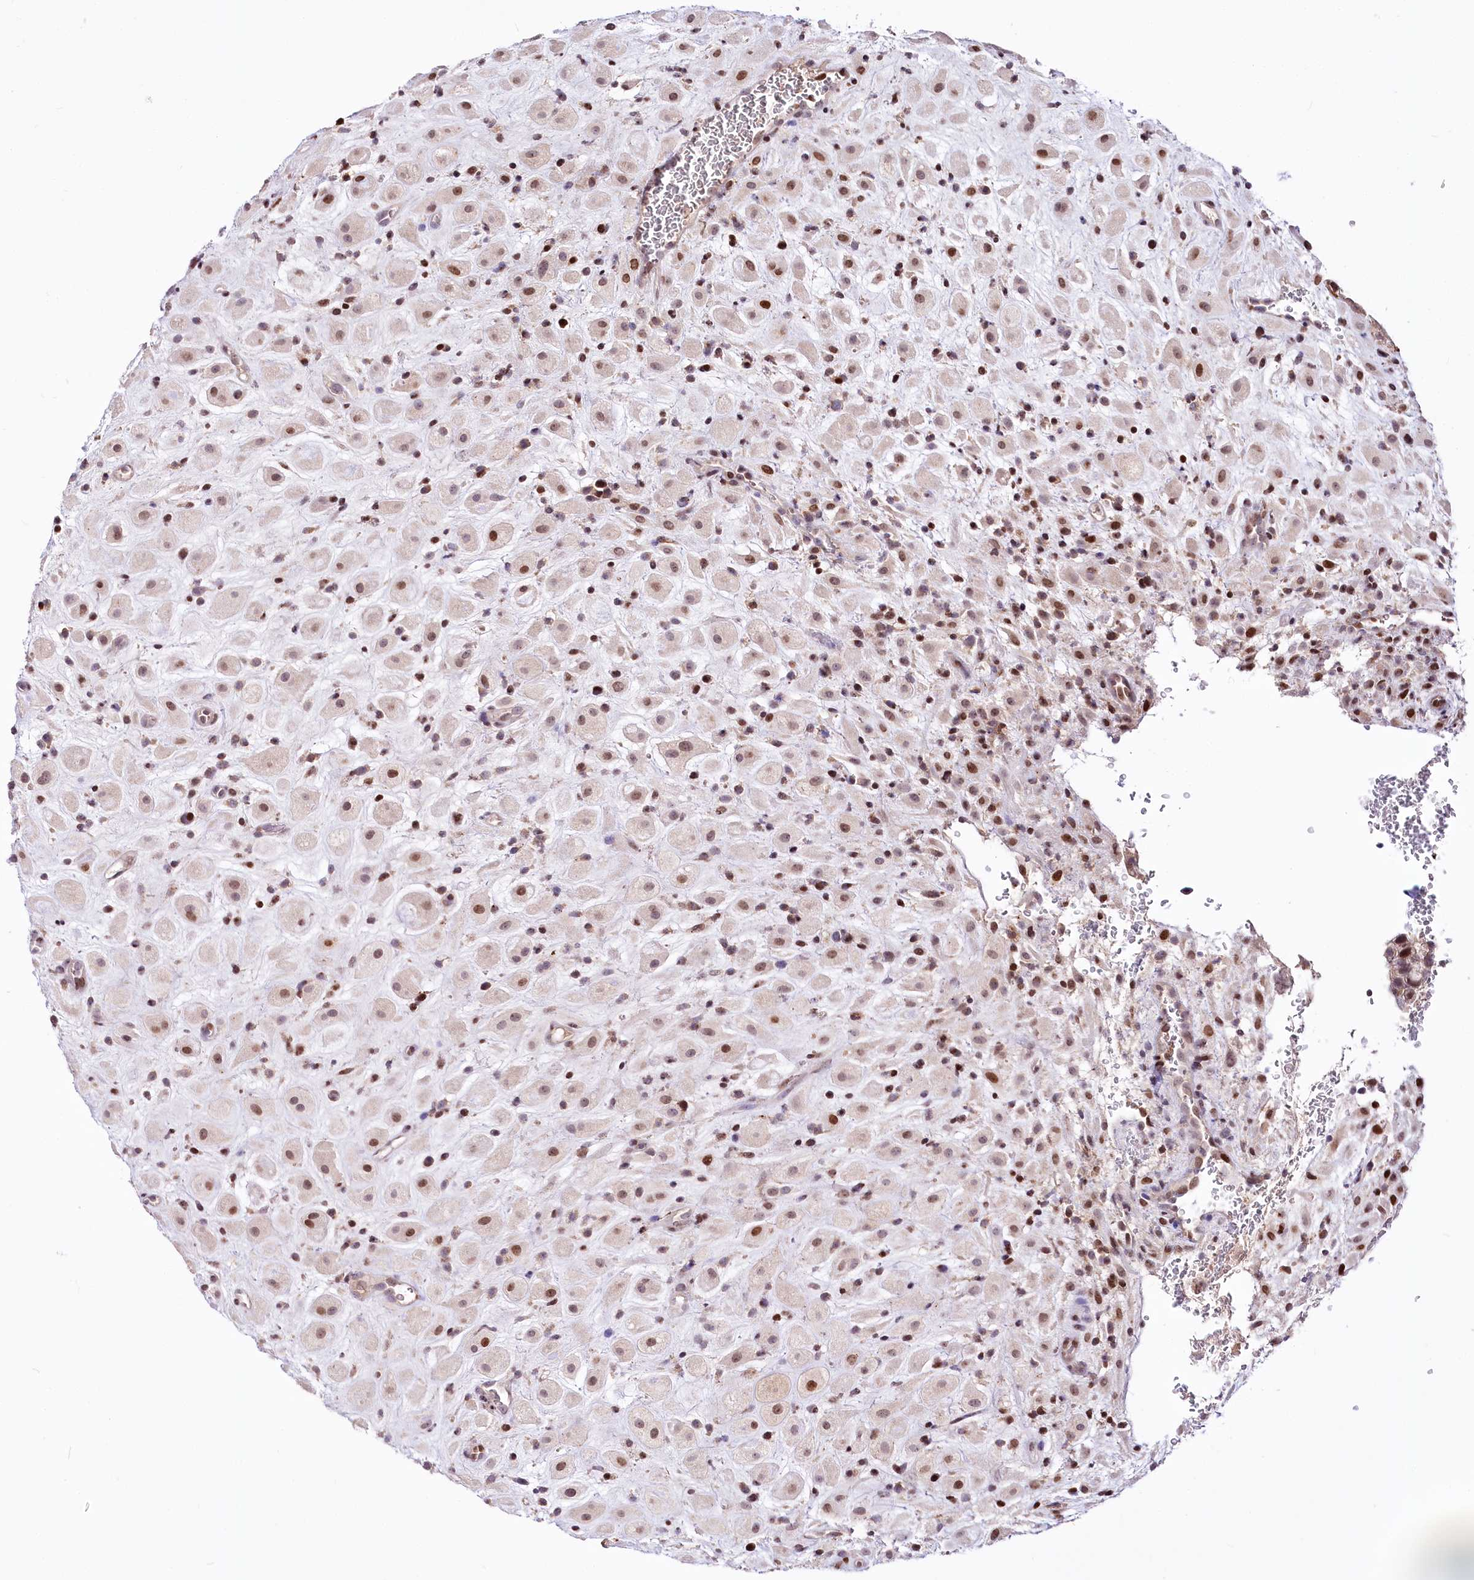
{"staining": {"intensity": "moderate", "quantity": "25%-75%", "location": "nuclear"}, "tissue": "placenta", "cell_type": "Decidual cells", "image_type": "normal", "snomed": [{"axis": "morphology", "description": "Normal tissue, NOS"}, {"axis": "topography", "description": "Placenta"}], "caption": "Decidual cells reveal medium levels of moderate nuclear expression in approximately 25%-75% of cells in unremarkable human placenta. The staining was performed using DAB to visualize the protein expression in brown, while the nuclei were stained in blue with hematoxylin (Magnification: 20x).", "gene": "ZFYVE27", "patient": {"sex": "female", "age": 35}}